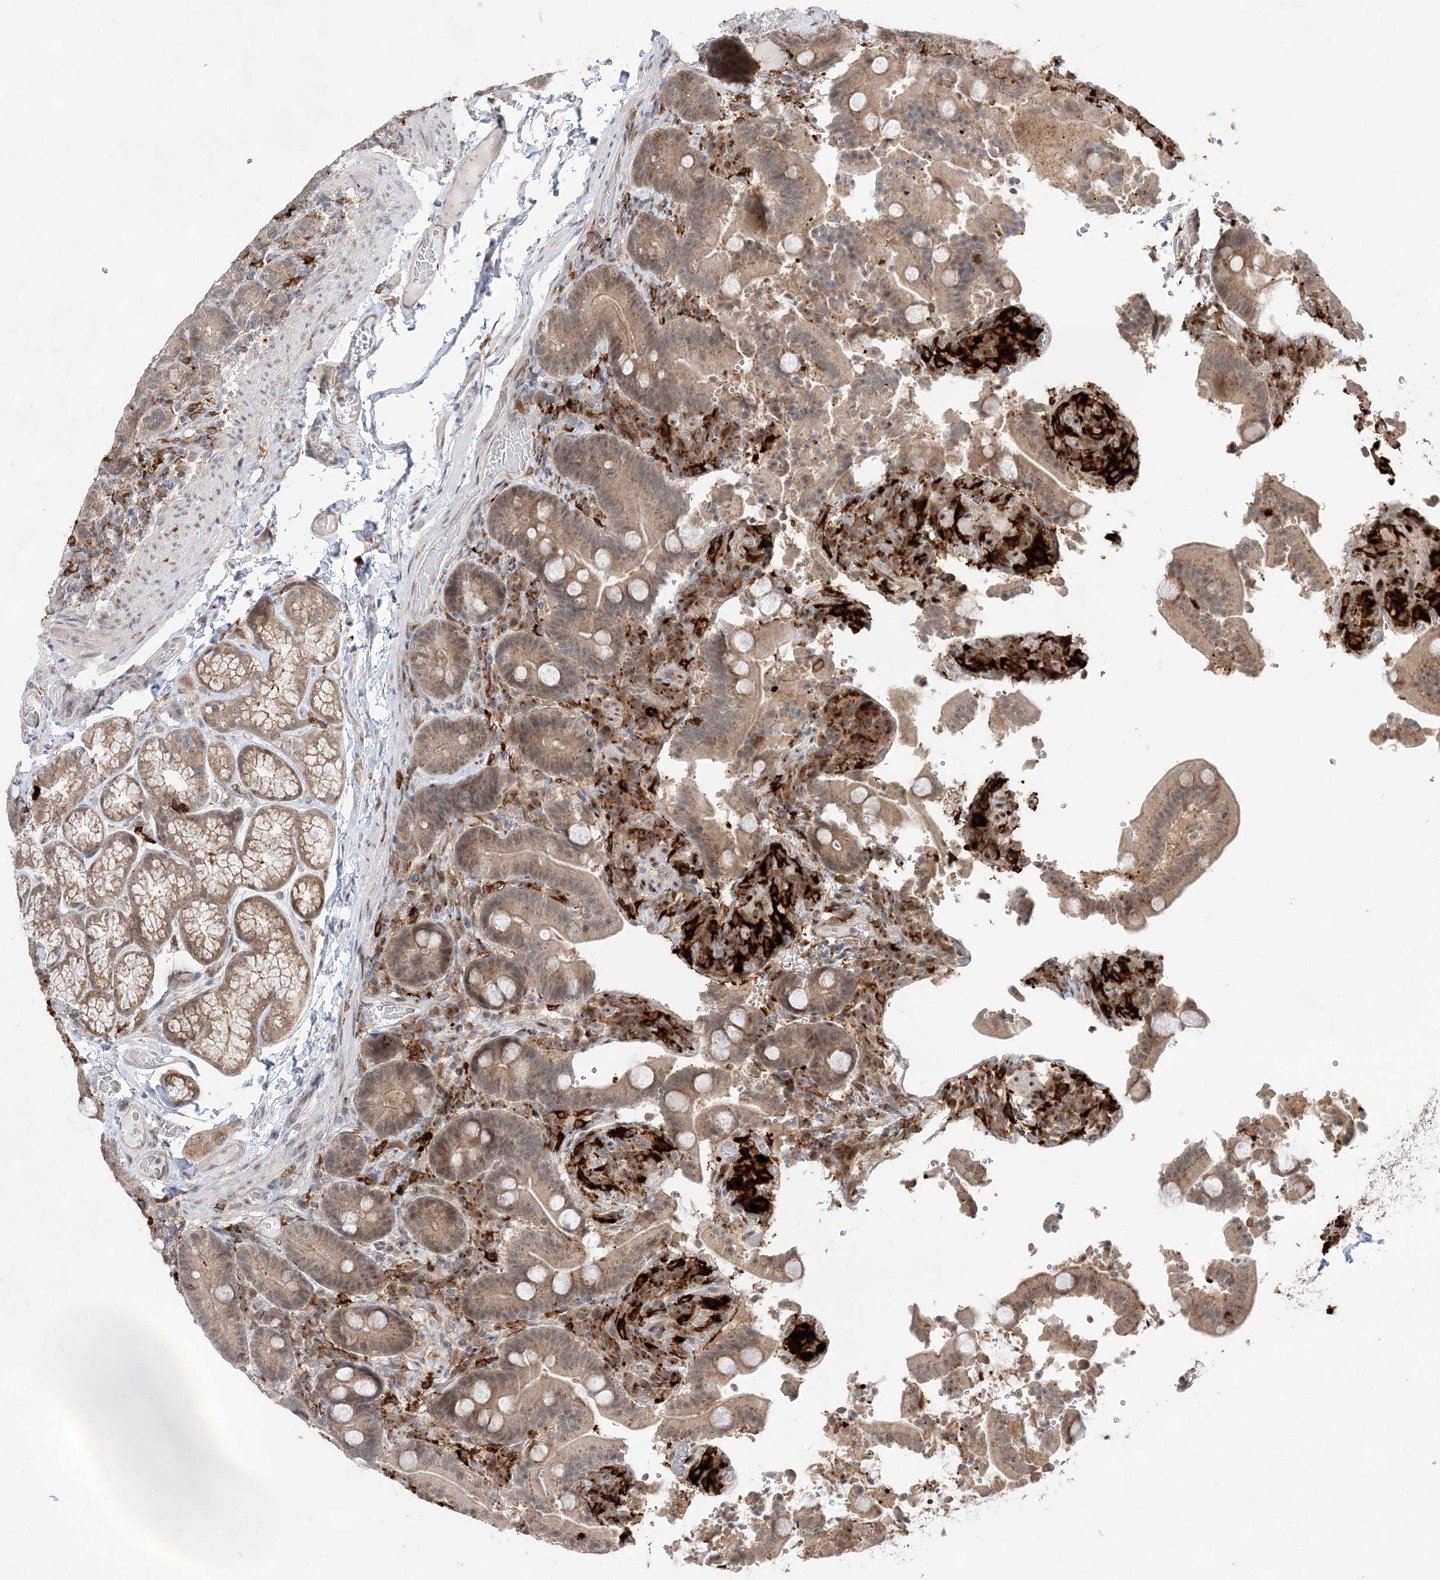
{"staining": {"intensity": "moderate", "quantity": "25%-75%", "location": "cytoplasmic/membranous"}, "tissue": "duodenum", "cell_type": "Glandular cells", "image_type": "normal", "snomed": [{"axis": "morphology", "description": "Normal tissue, NOS"}, {"axis": "topography", "description": "Duodenum"}], "caption": "A micrograph showing moderate cytoplasmic/membranous staining in approximately 25%-75% of glandular cells in benign duodenum, as visualized by brown immunohistochemical staining.", "gene": "ANAPC15", "patient": {"sex": "female", "age": 62}}